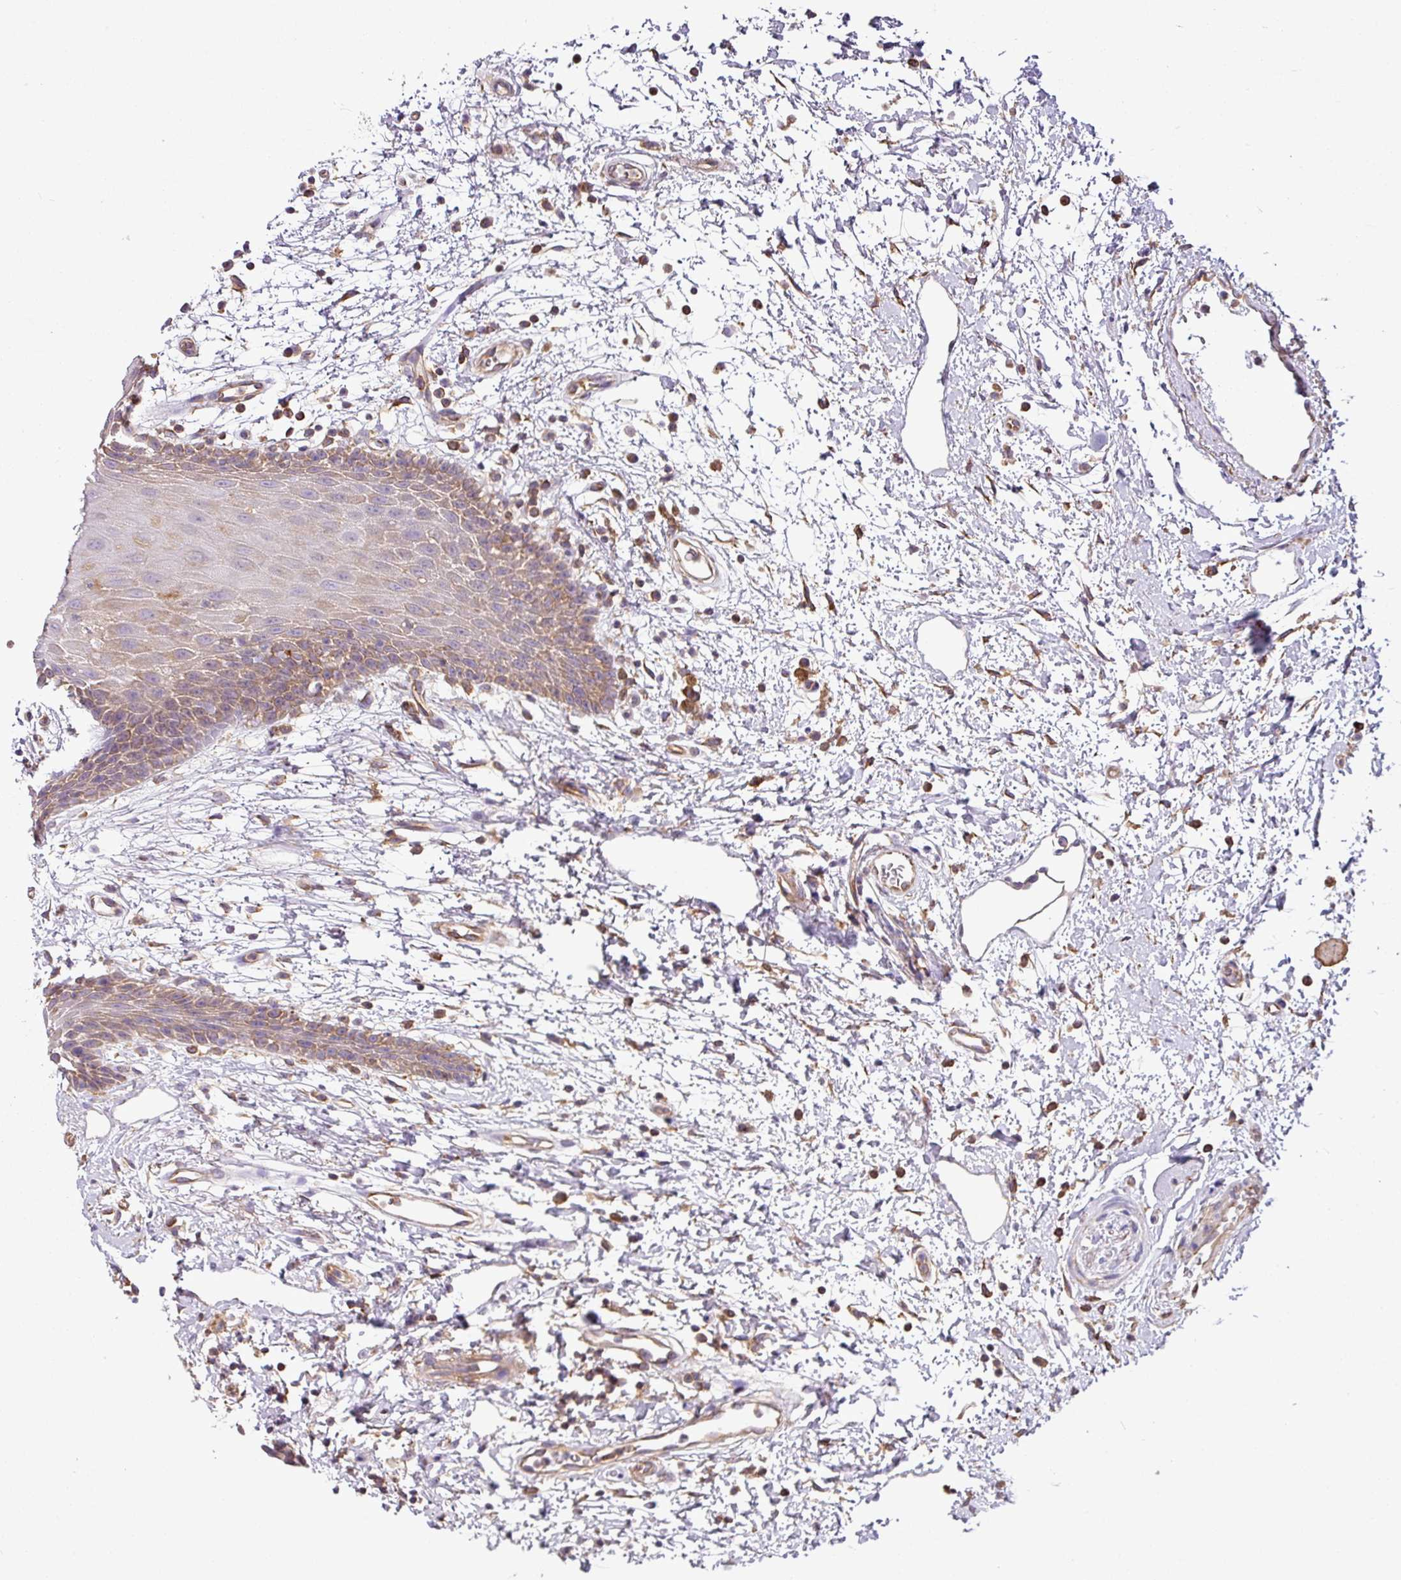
{"staining": {"intensity": "moderate", "quantity": "<25%", "location": "cytoplasmic/membranous"}, "tissue": "oral mucosa", "cell_type": "Squamous epithelial cells", "image_type": "normal", "snomed": [{"axis": "morphology", "description": "Normal tissue, NOS"}, {"axis": "topography", "description": "Oral tissue"}, {"axis": "topography", "description": "Tounge, NOS"}], "caption": "Immunohistochemistry image of normal oral mucosa stained for a protein (brown), which exhibits low levels of moderate cytoplasmic/membranous expression in approximately <25% of squamous epithelial cells.", "gene": "XNDC1N", "patient": {"sex": "female", "age": 59}}